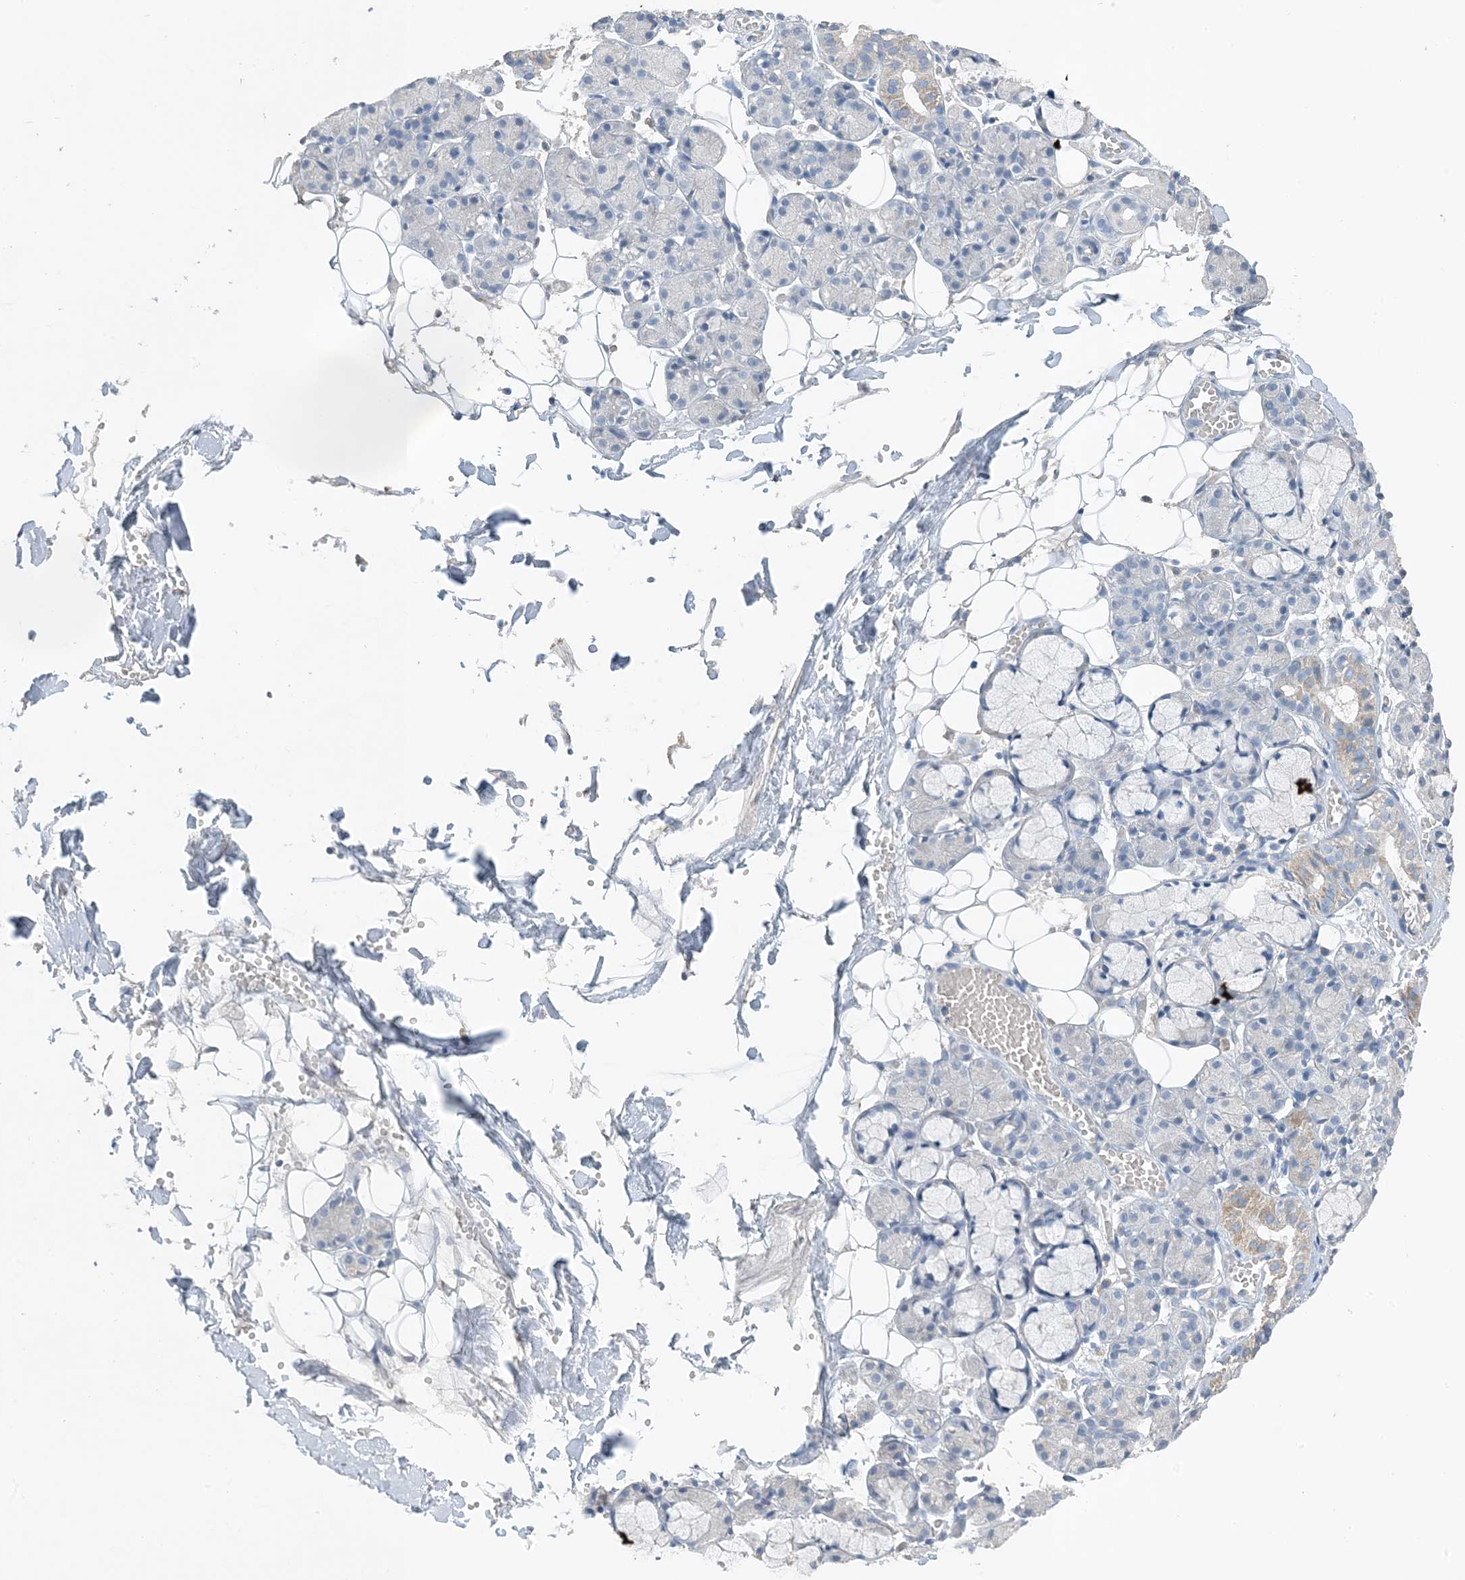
{"staining": {"intensity": "weak", "quantity": "<25%", "location": "cytoplasmic/membranous"}, "tissue": "salivary gland", "cell_type": "Glandular cells", "image_type": "normal", "snomed": [{"axis": "morphology", "description": "Normal tissue, NOS"}, {"axis": "topography", "description": "Salivary gland"}], "caption": "DAB immunohistochemical staining of normal salivary gland exhibits no significant positivity in glandular cells.", "gene": "CTRL", "patient": {"sex": "male", "age": 63}}